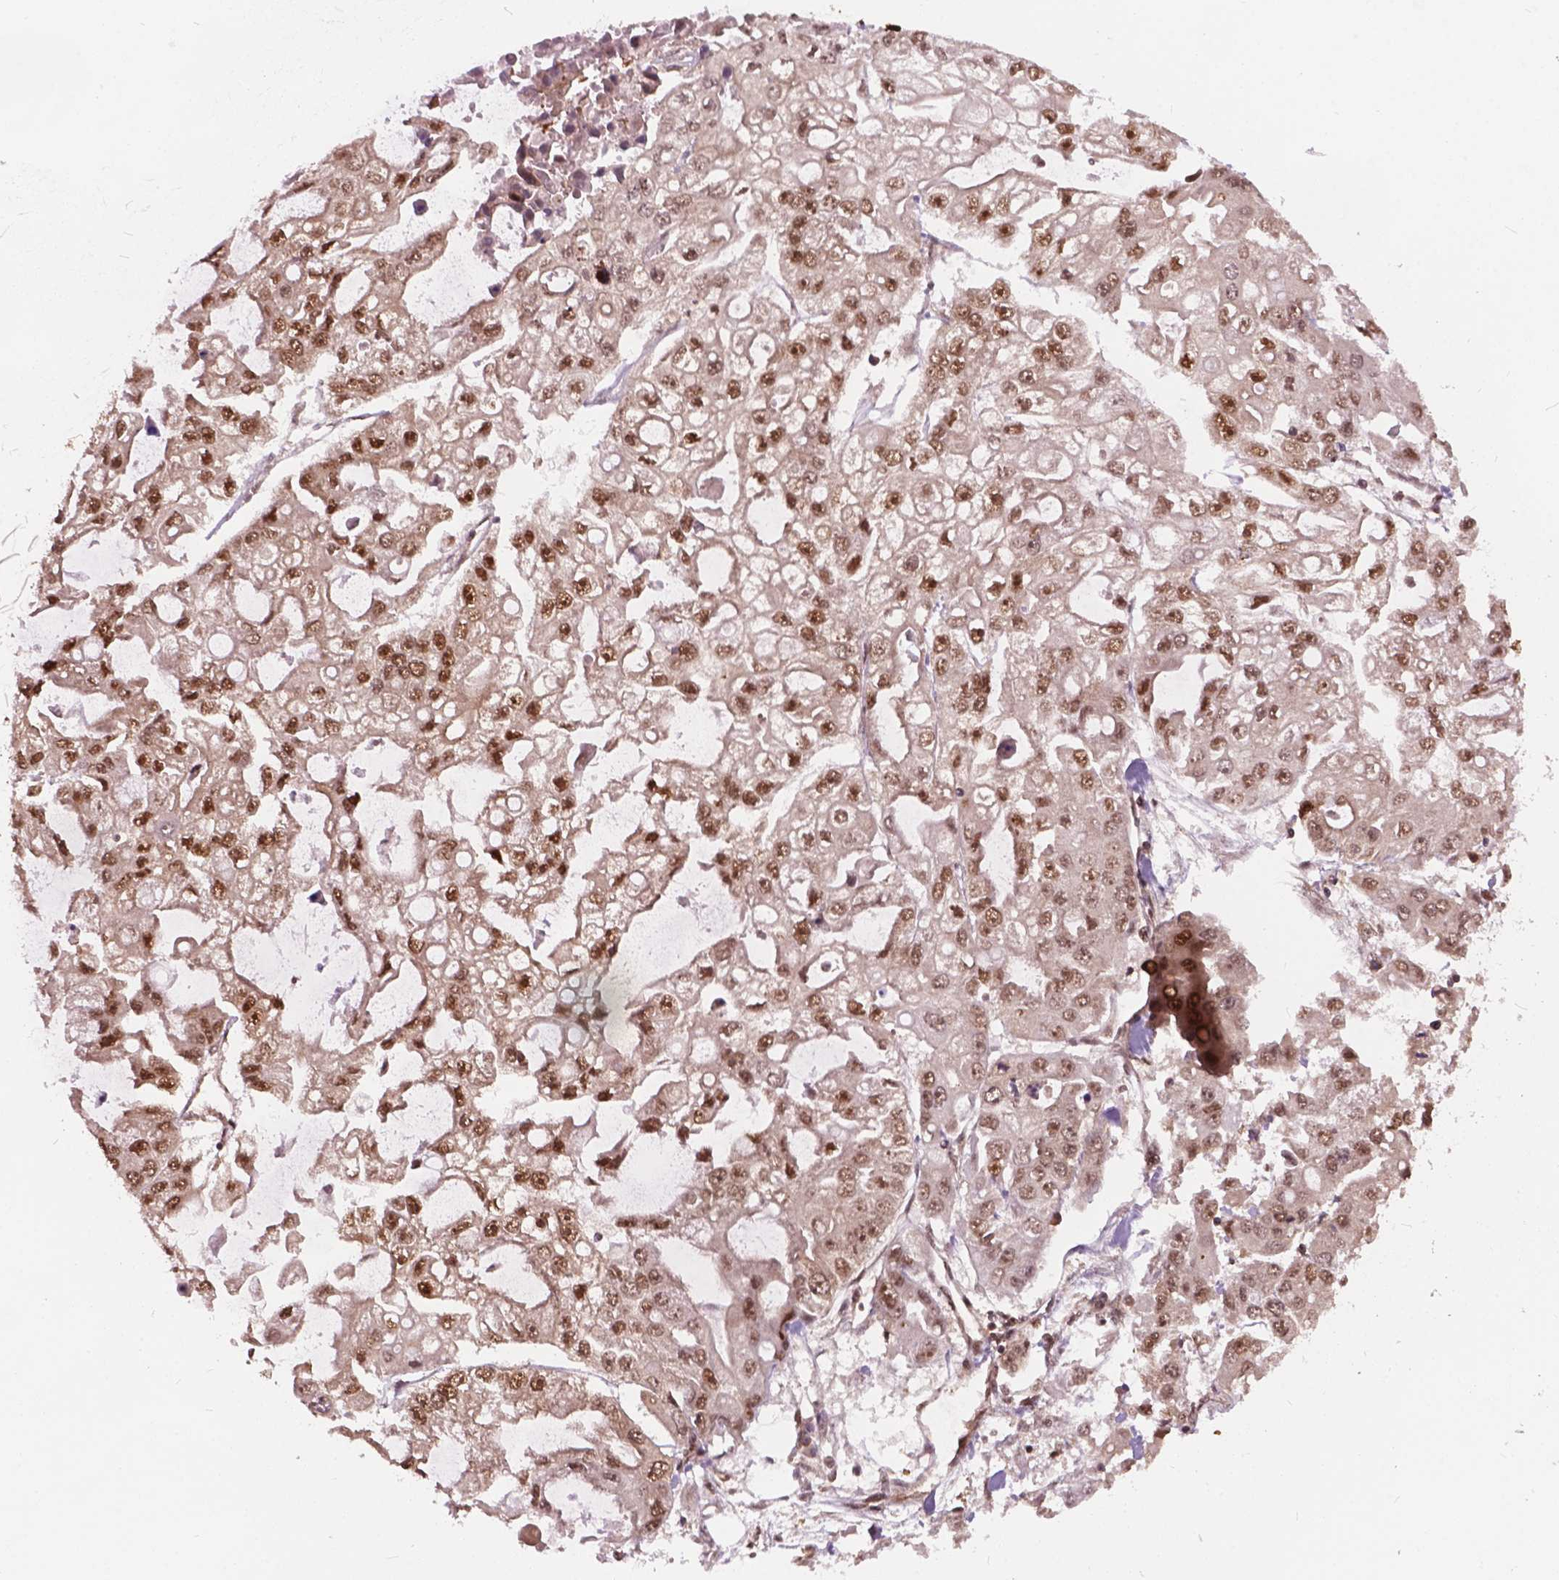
{"staining": {"intensity": "moderate", "quantity": ">75%", "location": "nuclear"}, "tissue": "ovarian cancer", "cell_type": "Tumor cells", "image_type": "cancer", "snomed": [{"axis": "morphology", "description": "Cystadenocarcinoma, serous, NOS"}, {"axis": "topography", "description": "Ovary"}], "caption": "Human serous cystadenocarcinoma (ovarian) stained for a protein (brown) displays moderate nuclear positive staining in about >75% of tumor cells.", "gene": "ANP32B", "patient": {"sex": "female", "age": 56}}